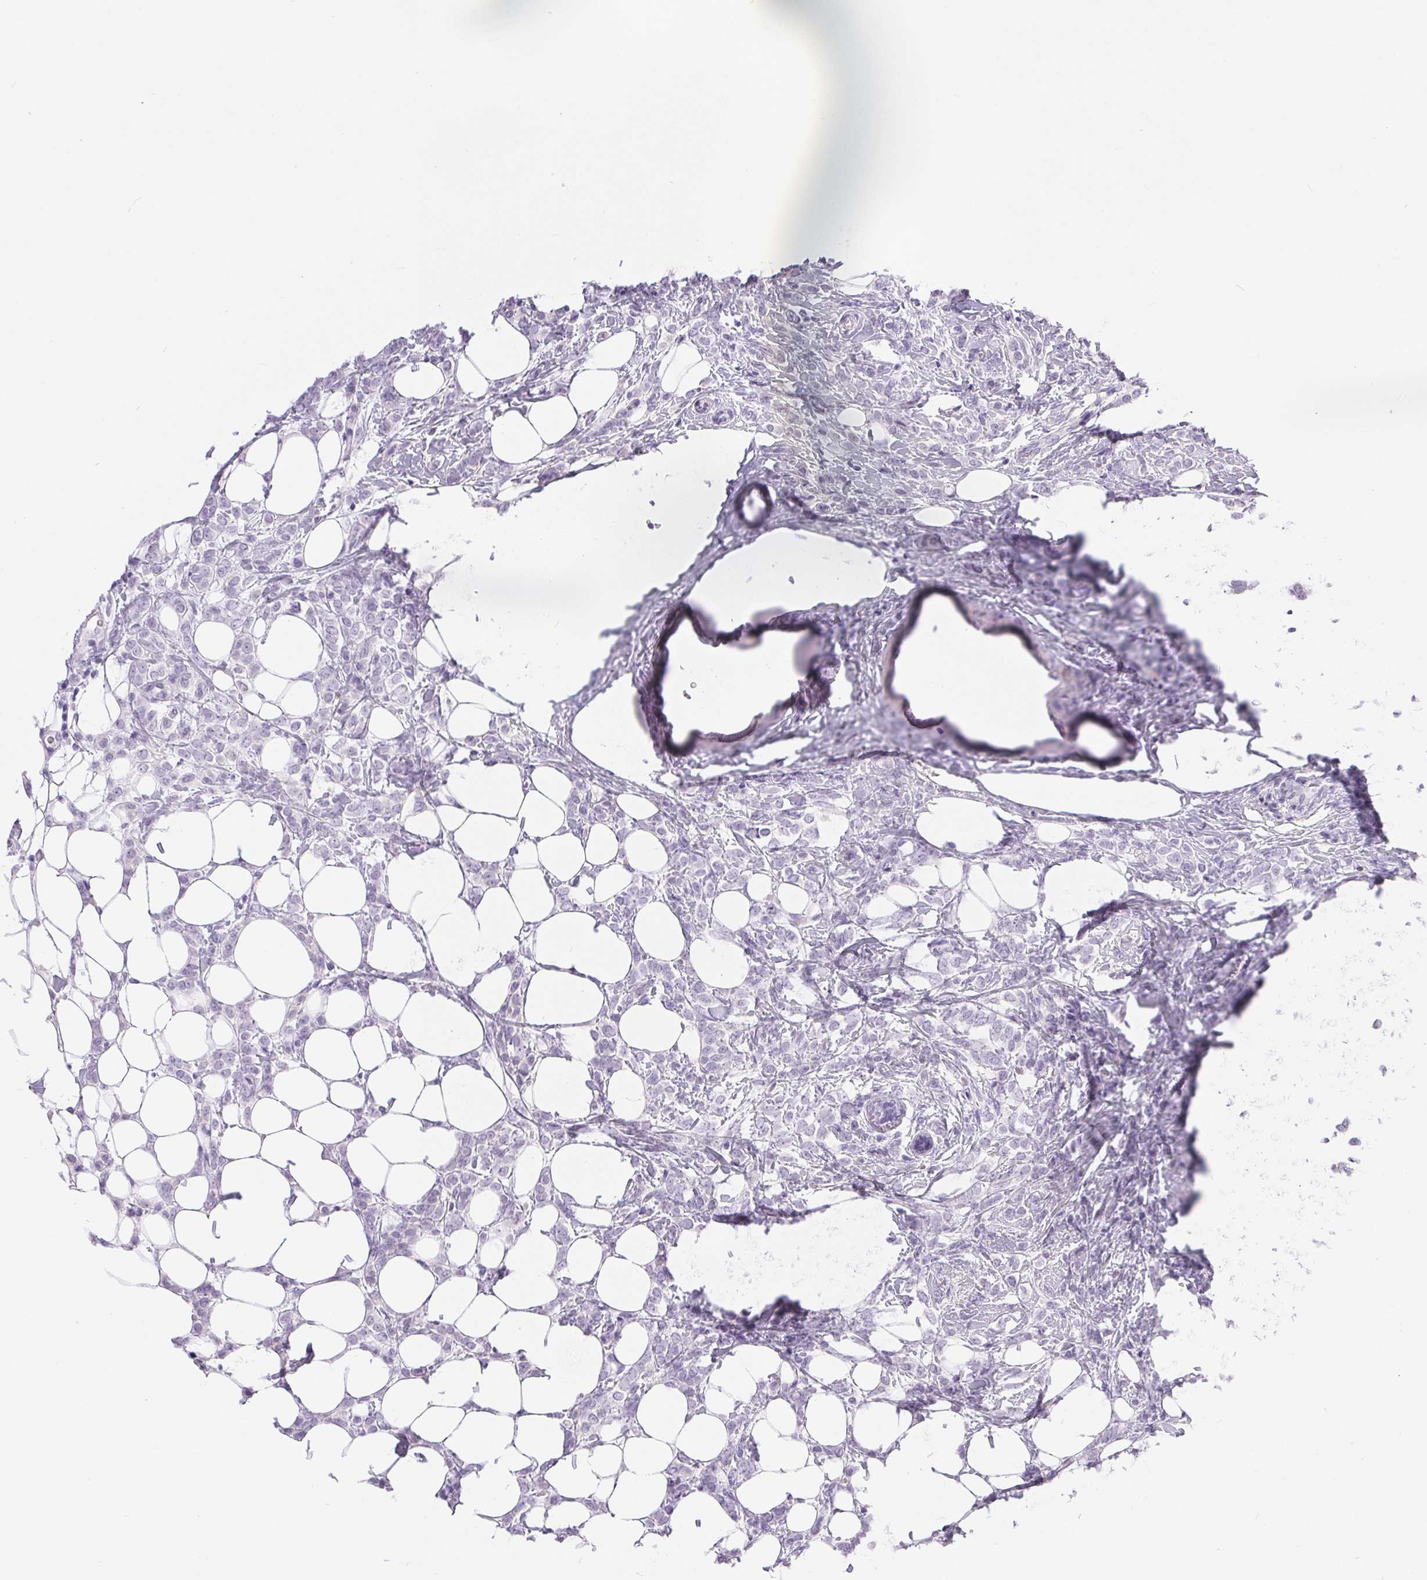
{"staining": {"intensity": "negative", "quantity": "none", "location": "none"}, "tissue": "breast cancer", "cell_type": "Tumor cells", "image_type": "cancer", "snomed": [{"axis": "morphology", "description": "Lobular carcinoma"}, {"axis": "topography", "description": "Breast"}], "caption": "An immunohistochemistry photomicrograph of lobular carcinoma (breast) is shown. There is no staining in tumor cells of lobular carcinoma (breast). Nuclei are stained in blue.", "gene": "XDH", "patient": {"sex": "female", "age": 49}}